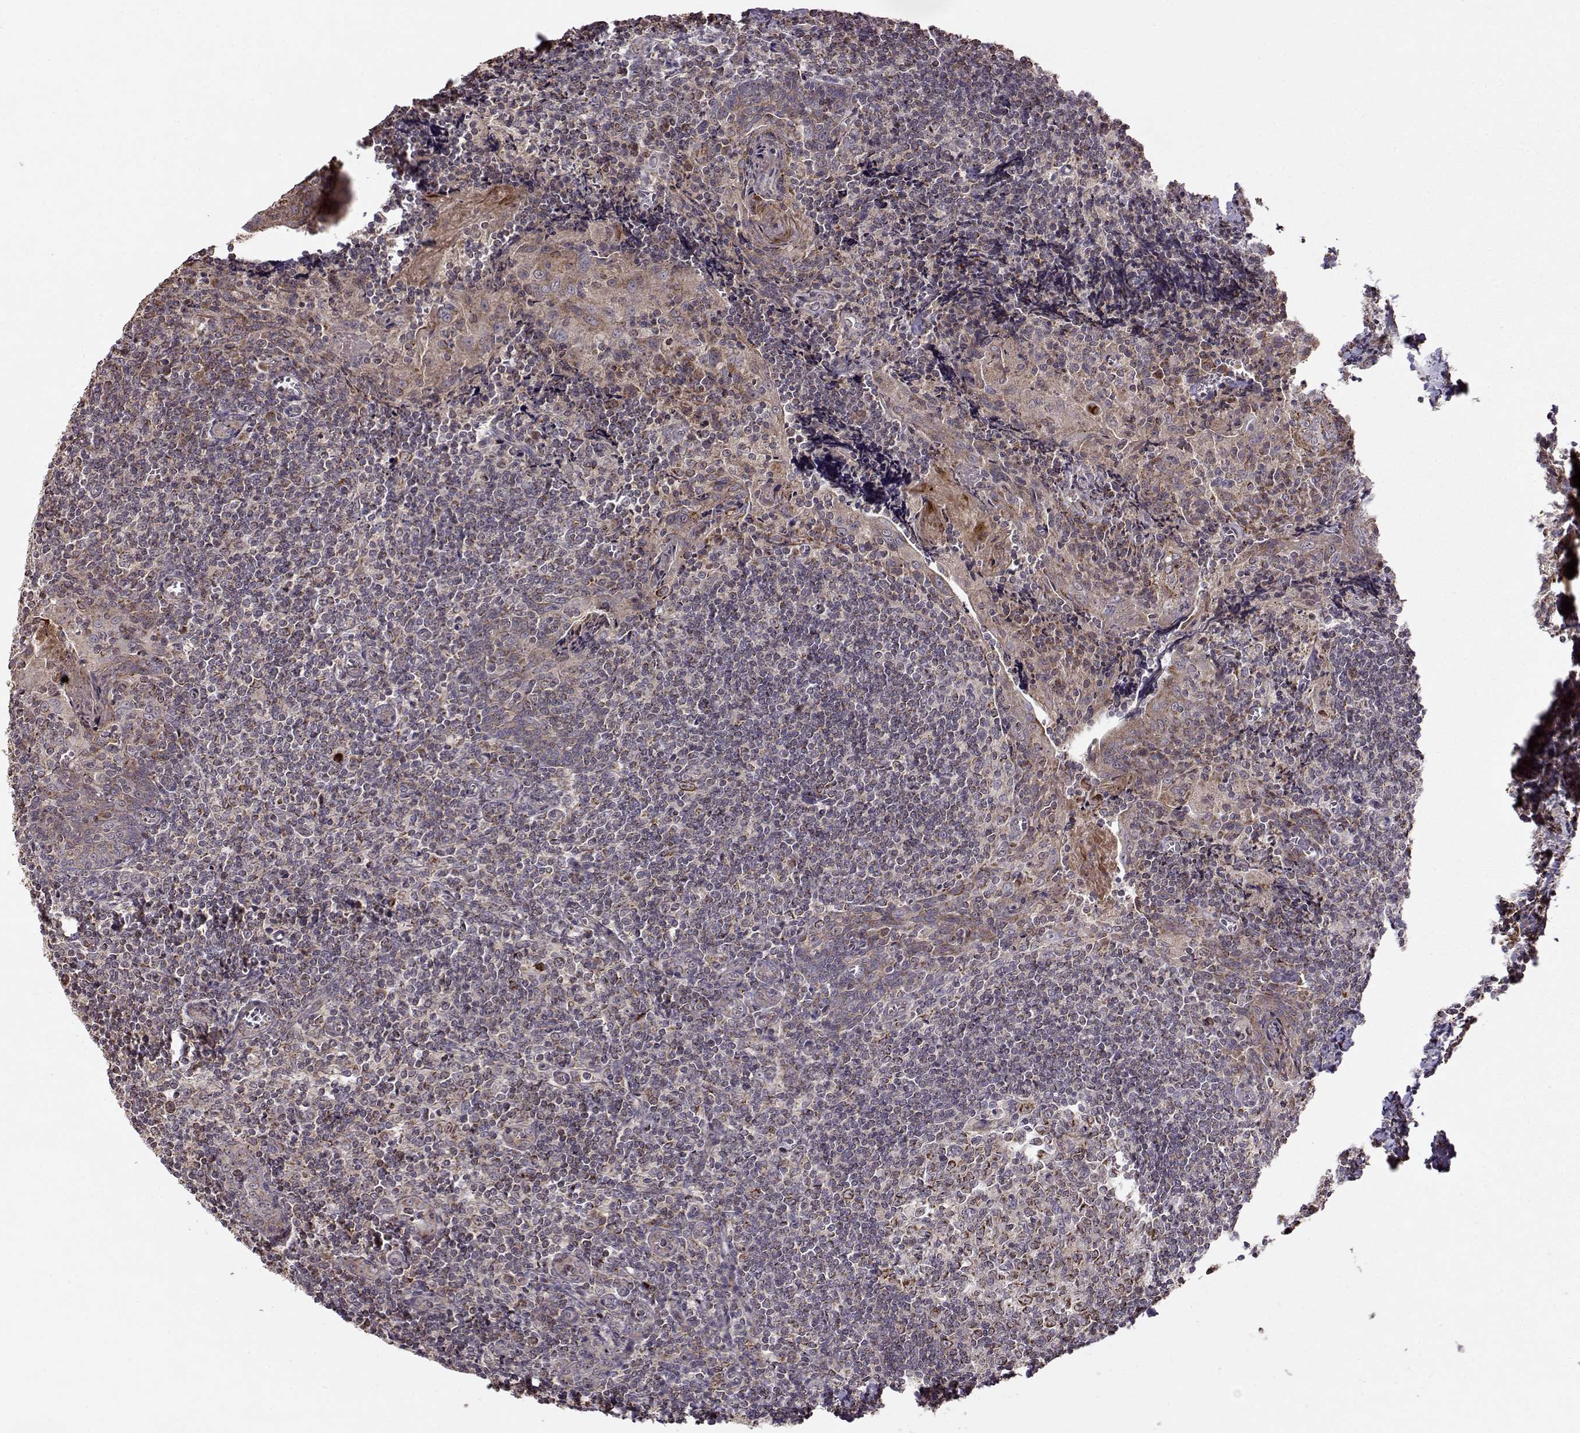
{"staining": {"intensity": "strong", "quantity": ">75%", "location": "cytoplasmic/membranous"}, "tissue": "tonsil", "cell_type": "Germinal center cells", "image_type": "normal", "snomed": [{"axis": "morphology", "description": "Normal tissue, NOS"}, {"axis": "morphology", "description": "Inflammation, NOS"}, {"axis": "topography", "description": "Tonsil"}], "caption": "Brown immunohistochemical staining in normal human tonsil displays strong cytoplasmic/membranous positivity in approximately >75% of germinal center cells.", "gene": "CMTM3", "patient": {"sex": "female", "age": 31}}